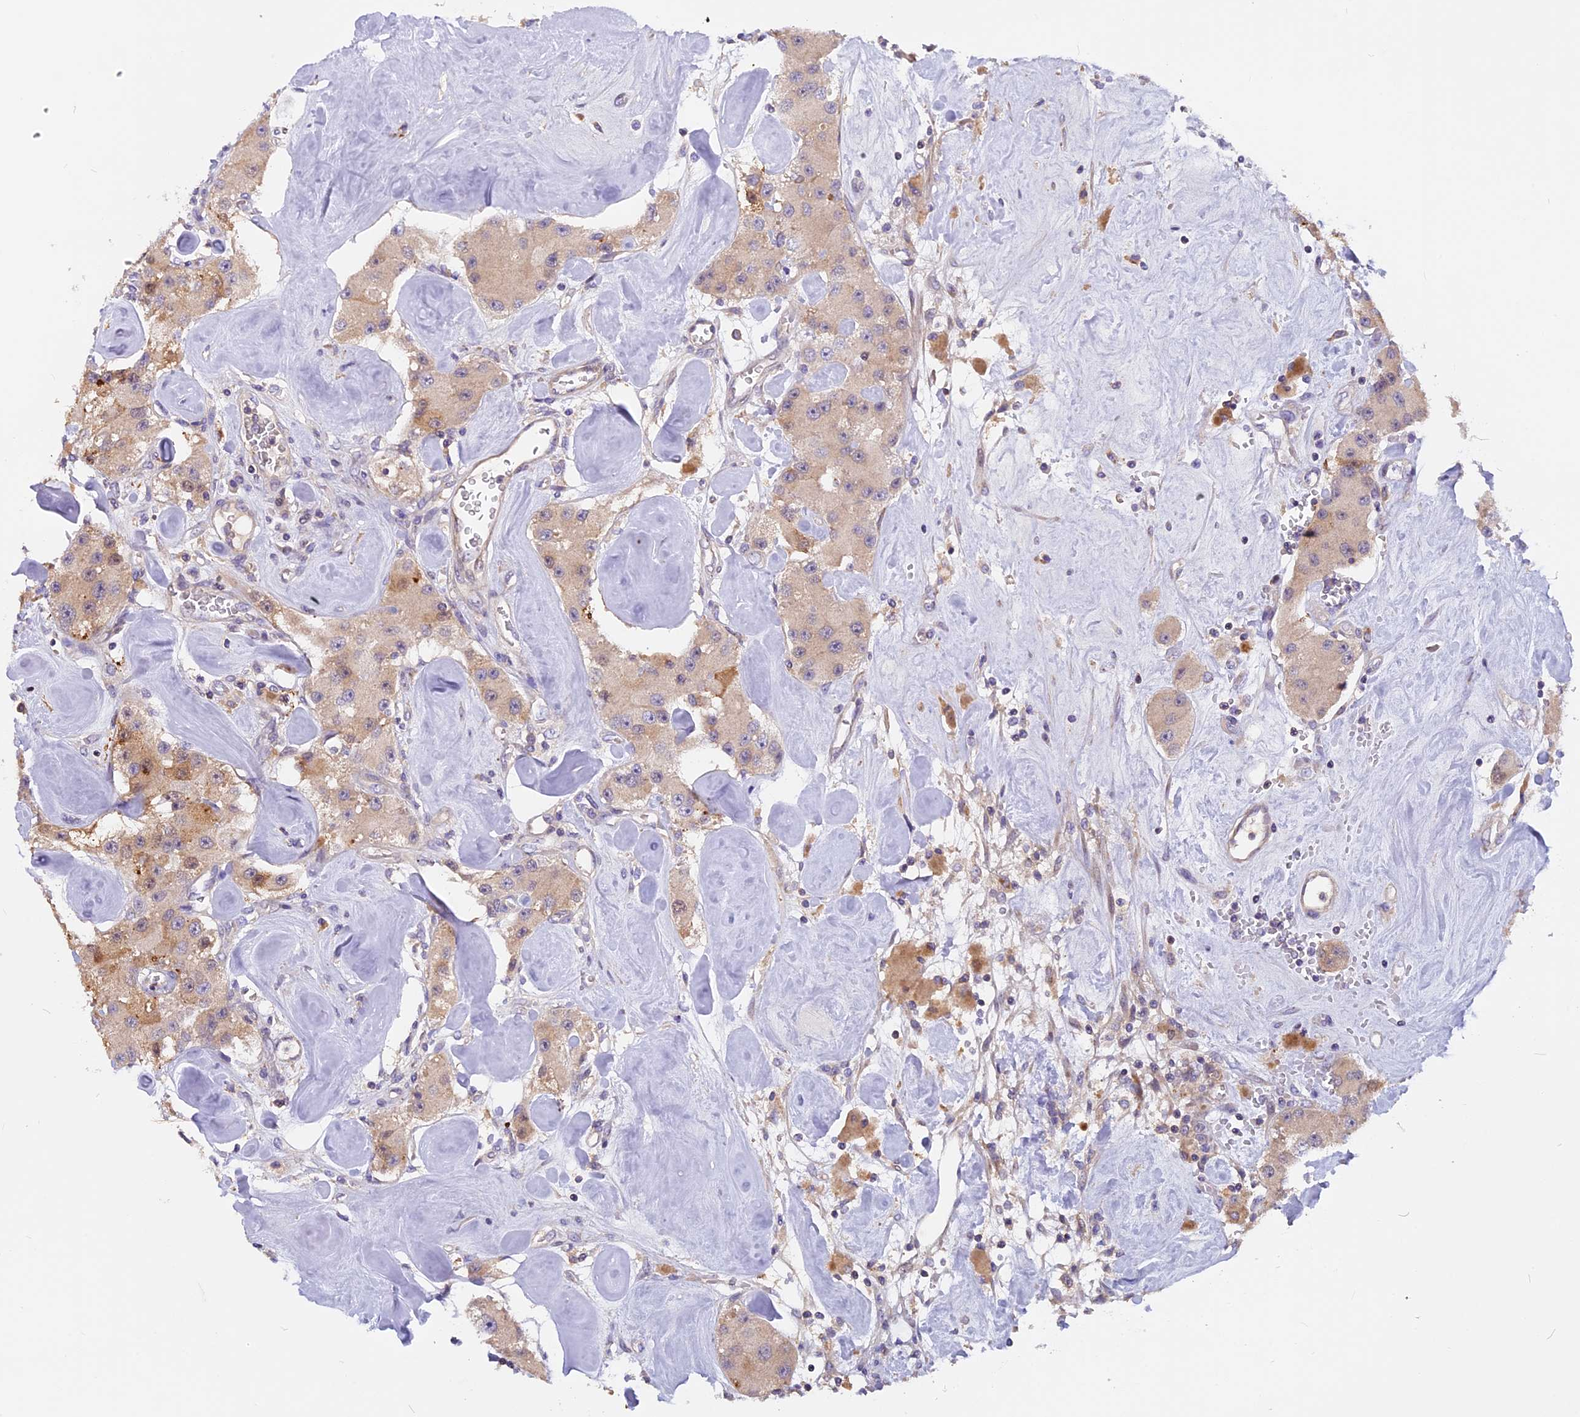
{"staining": {"intensity": "moderate", "quantity": ">75%", "location": "cytoplasmic/membranous"}, "tissue": "carcinoid", "cell_type": "Tumor cells", "image_type": "cancer", "snomed": [{"axis": "morphology", "description": "Carcinoid, malignant, NOS"}, {"axis": "topography", "description": "Pancreas"}], "caption": "Approximately >75% of tumor cells in carcinoid (malignant) reveal moderate cytoplasmic/membranous protein positivity as visualized by brown immunohistochemical staining.", "gene": "FAM98C", "patient": {"sex": "male", "age": 41}}